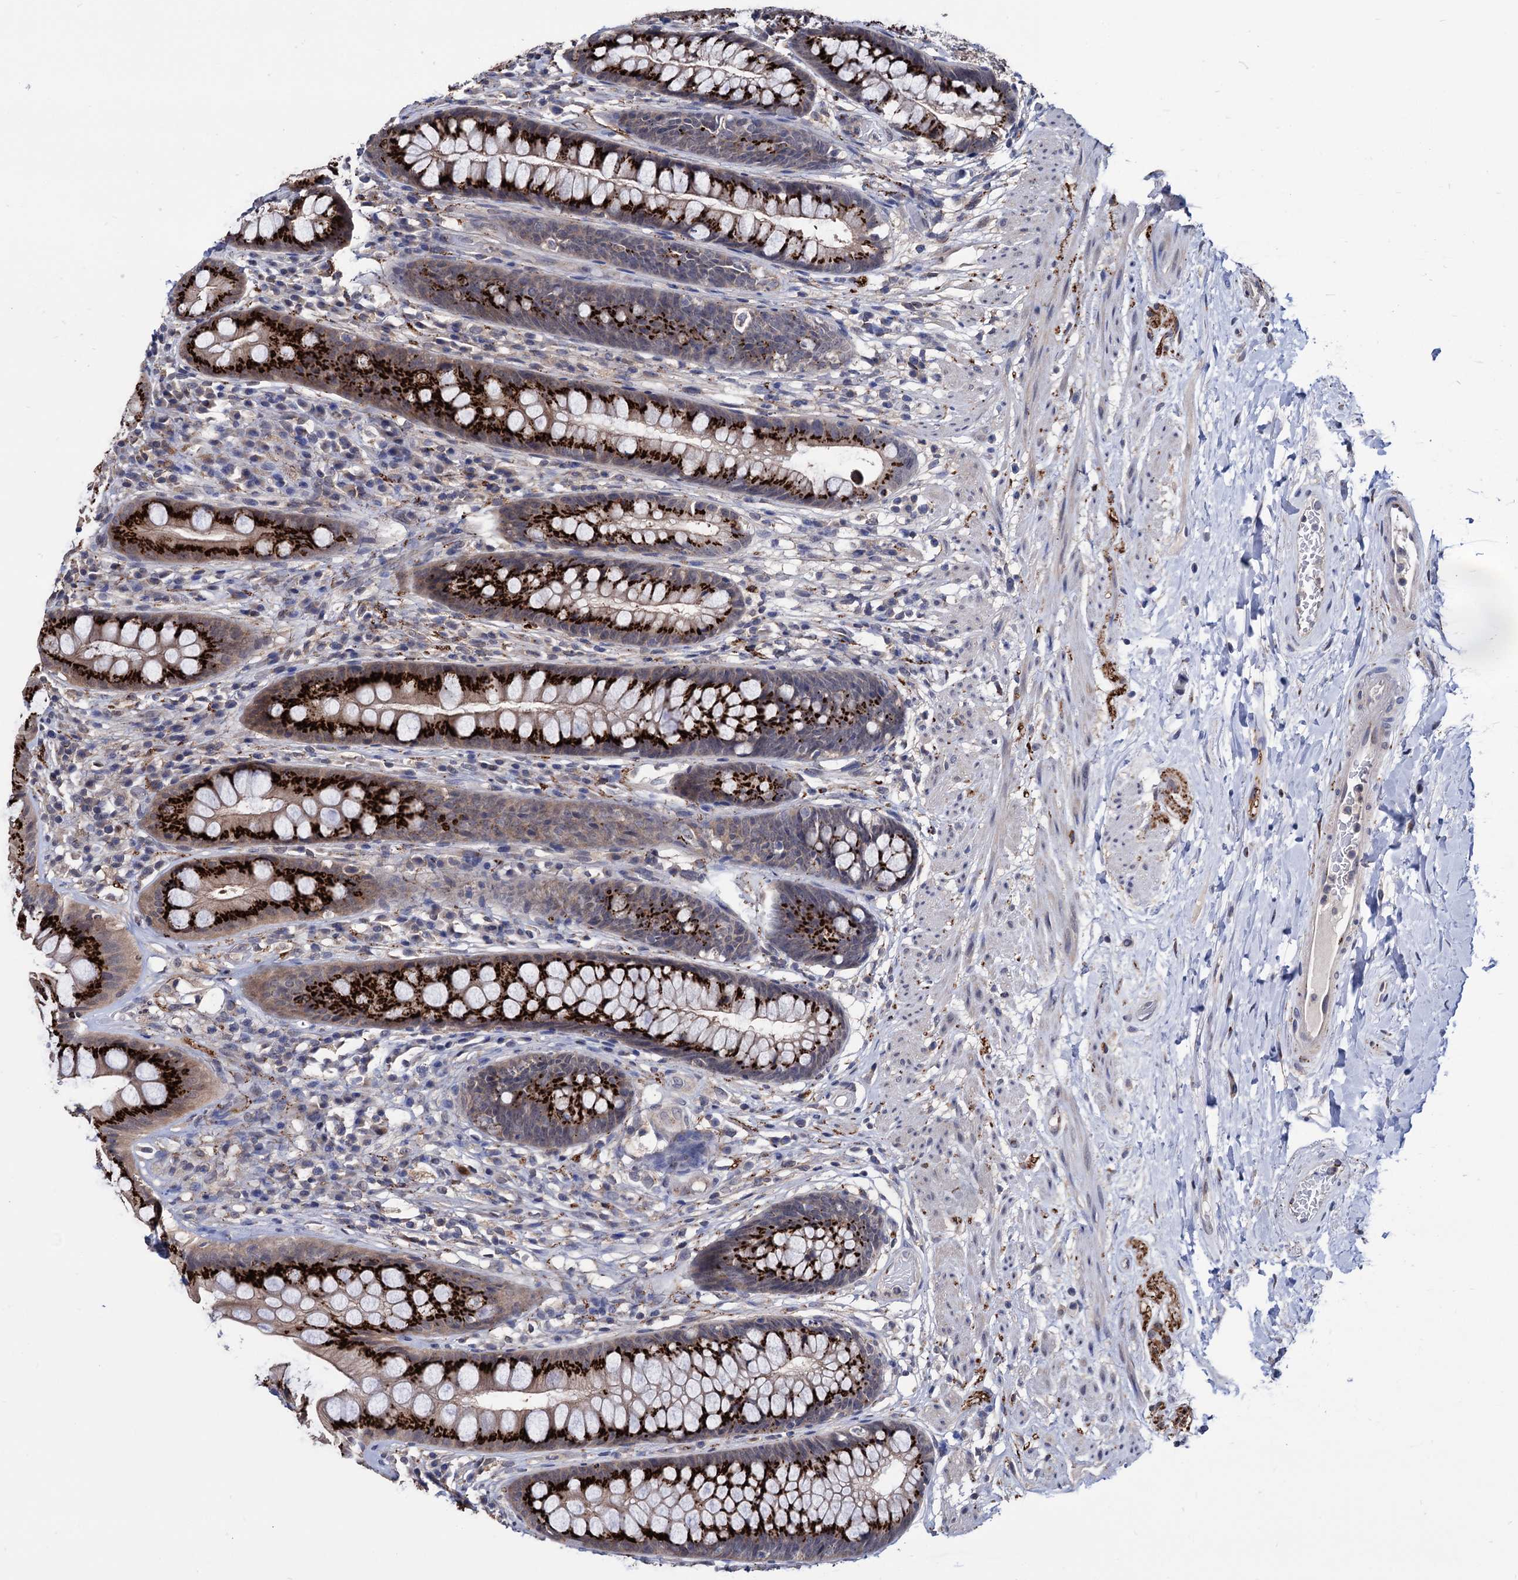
{"staining": {"intensity": "strong", "quantity": ">75%", "location": "cytoplasmic/membranous"}, "tissue": "rectum", "cell_type": "Glandular cells", "image_type": "normal", "snomed": [{"axis": "morphology", "description": "Normal tissue, NOS"}, {"axis": "topography", "description": "Rectum"}], "caption": "Glandular cells display high levels of strong cytoplasmic/membranous expression in approximately >75% of cells in normal human rectum. The staining is performed using DAB (3,3'-diaminobenzidine) brown chromogen to label protein expression. The nuclei are counter-stained blue using hematoxylin.", "gene": "ESD", "patient": {"sex": "male", "age": 74}}